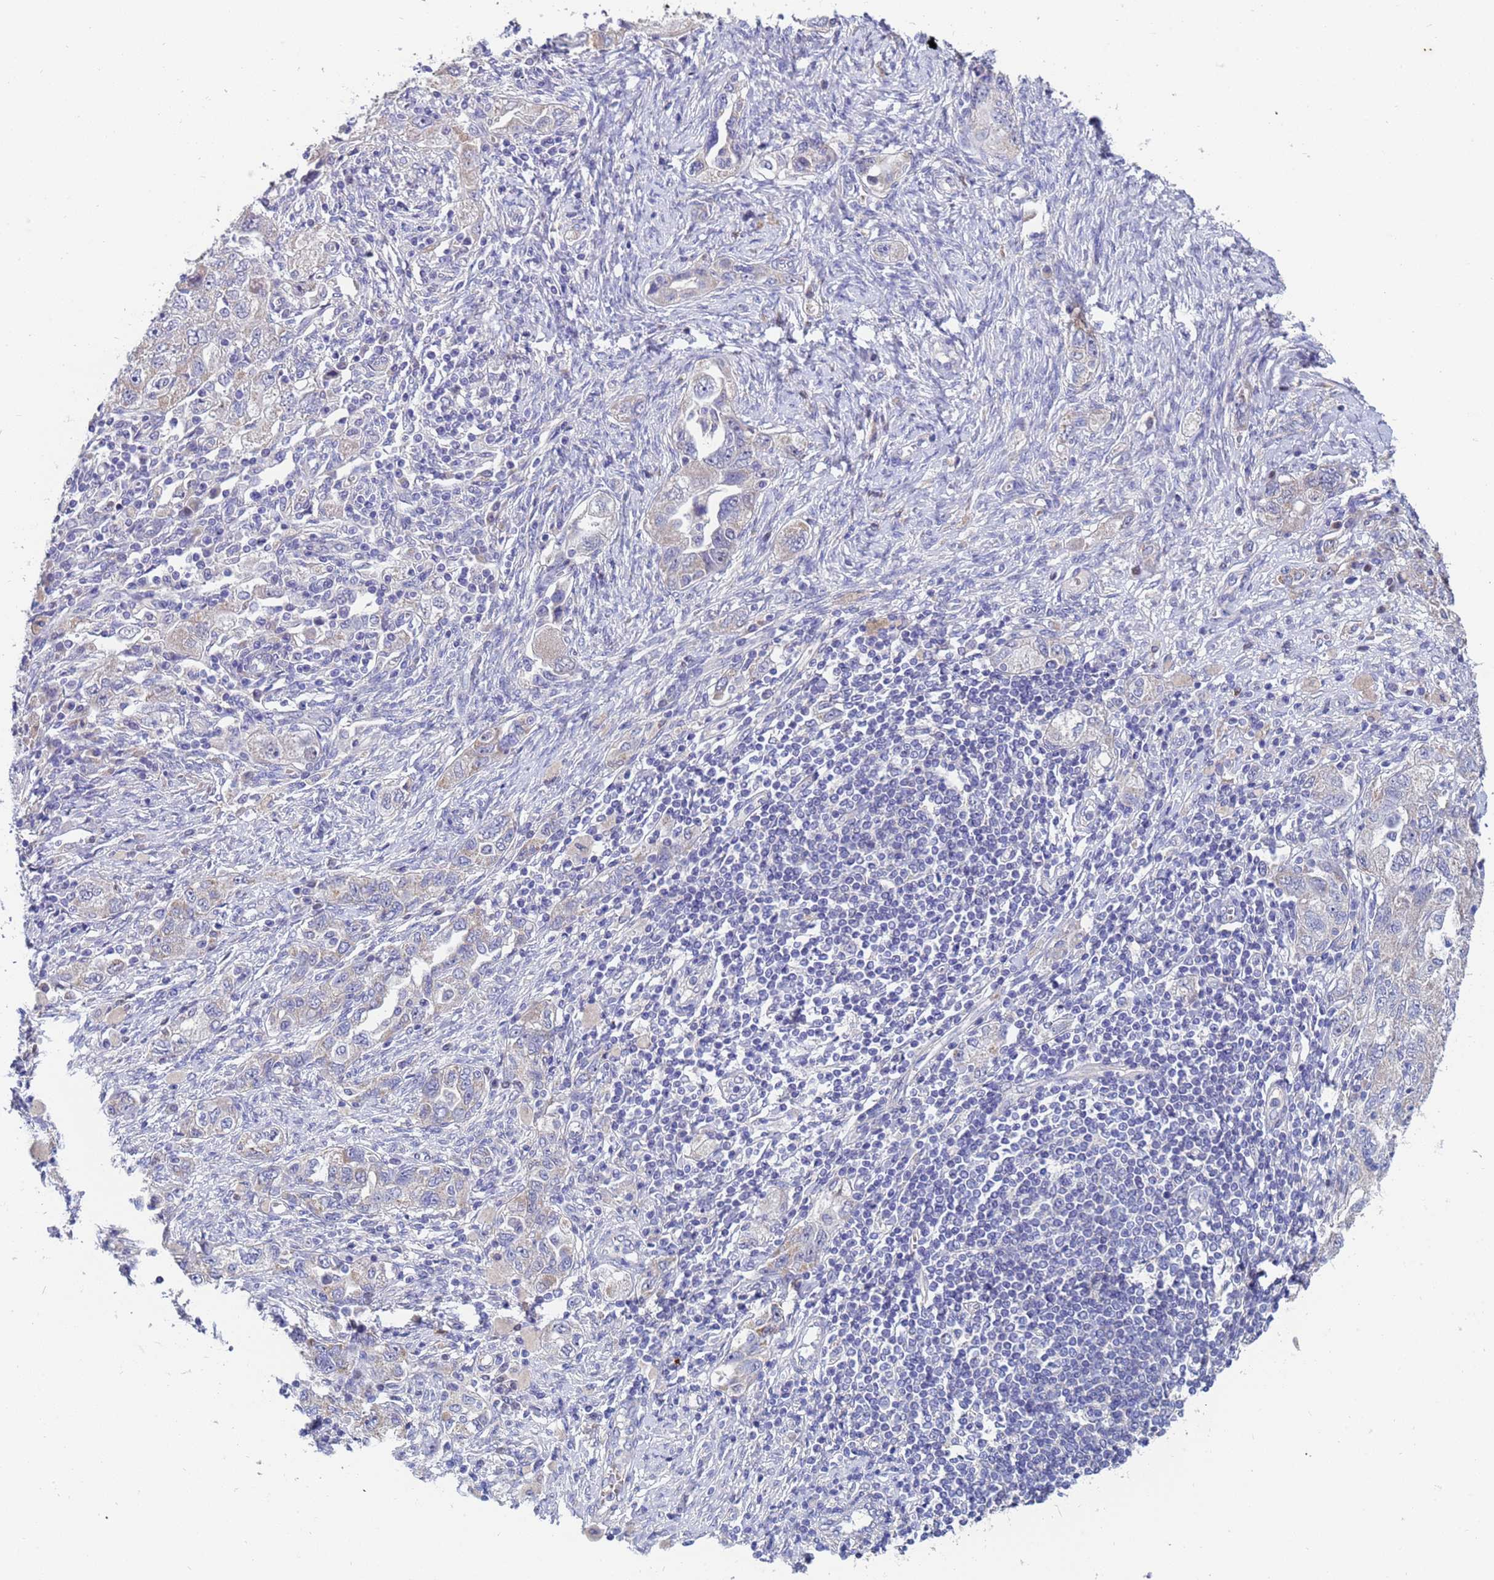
{"staining": {"intensity": "negative", "quantity": "none", "location": "none"}, "tissue": "ovarian cancer", "cell_type": "Tumor cells", "image_type": "cancer", "snomed": [{"axis": "morphology", "description": "Carcinoma, NOS"}, {"axis": "morphology", "description": "Cystadenocarcinoma, serous, NOS"}, {"axis": "topography", "description": "Ovary"}], "caption": "Tumor cells are negative for protein expression in human ovarian cancer. (DAB (3,3'-diaminobenzidine) immunohistochemistry visualized using brightfield microscopy, high magnification).", "gene": "IHO1", "patient": {"sex": "female", "age": 69}}